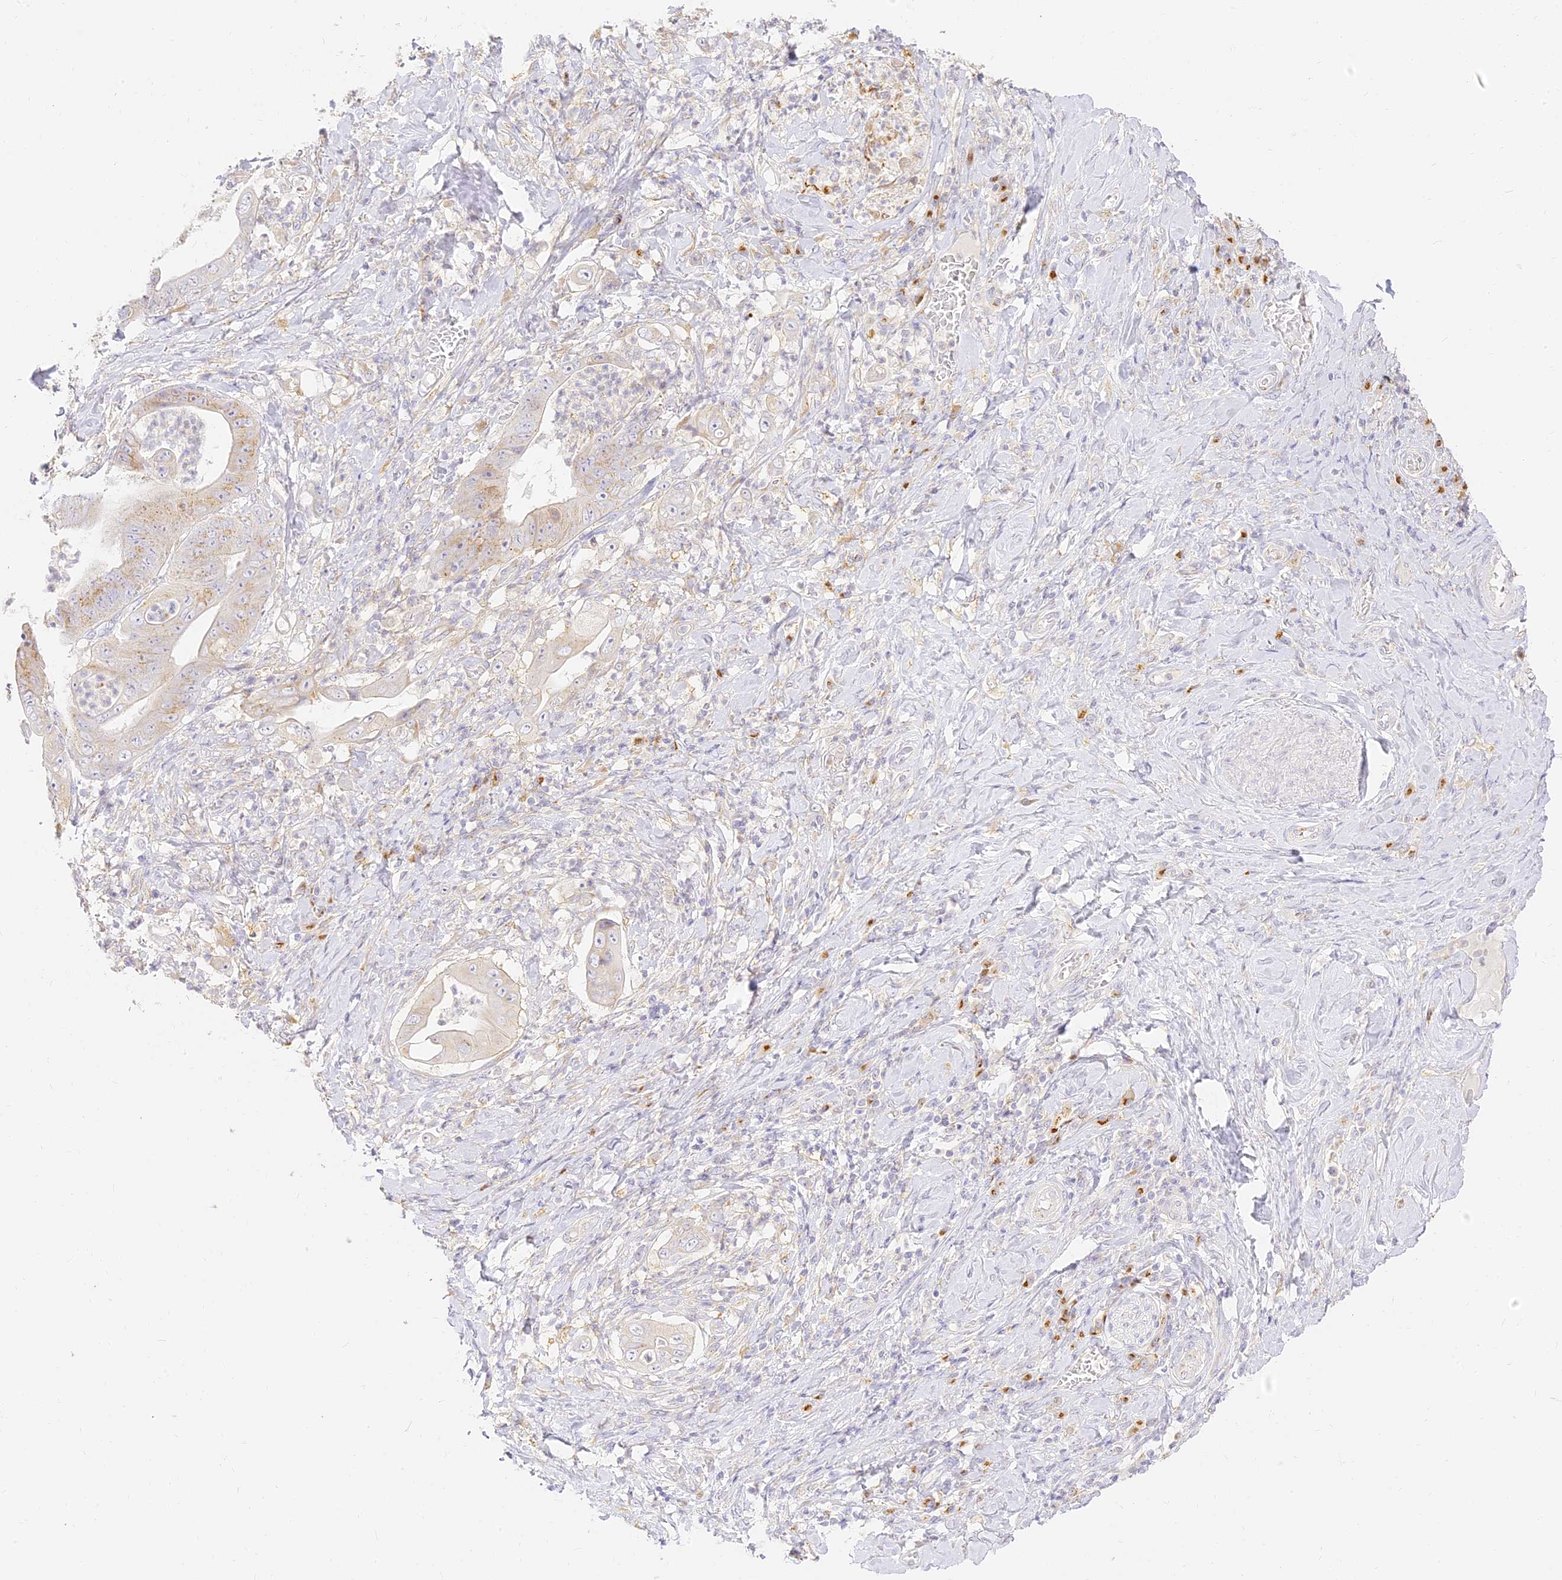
{"staining": {"intensity": "weak", "quantity": "25%-75%", "location": "cytoplasmic/membranous"}, "tissue": "stomach cancer", "cell_type": "Tumor cells", "image_type": "cancer", "snomed": [{"axis": "morphology", "description": "Adenocarcinoma, NOS"}, {"axis": "topography", "description": "Stomach"}], "caption": "High-magnification brightfield microscopy of stomach adenocarcinoma stained with DAB (brown) and counterstained with hematoxylin (blue). tumor cells exhibit weak cytoplasmic/membranous positivity is present in about25%-75% of cells.", "gene": "SEC13", "patient": {"sex": "female", "age": 73}}